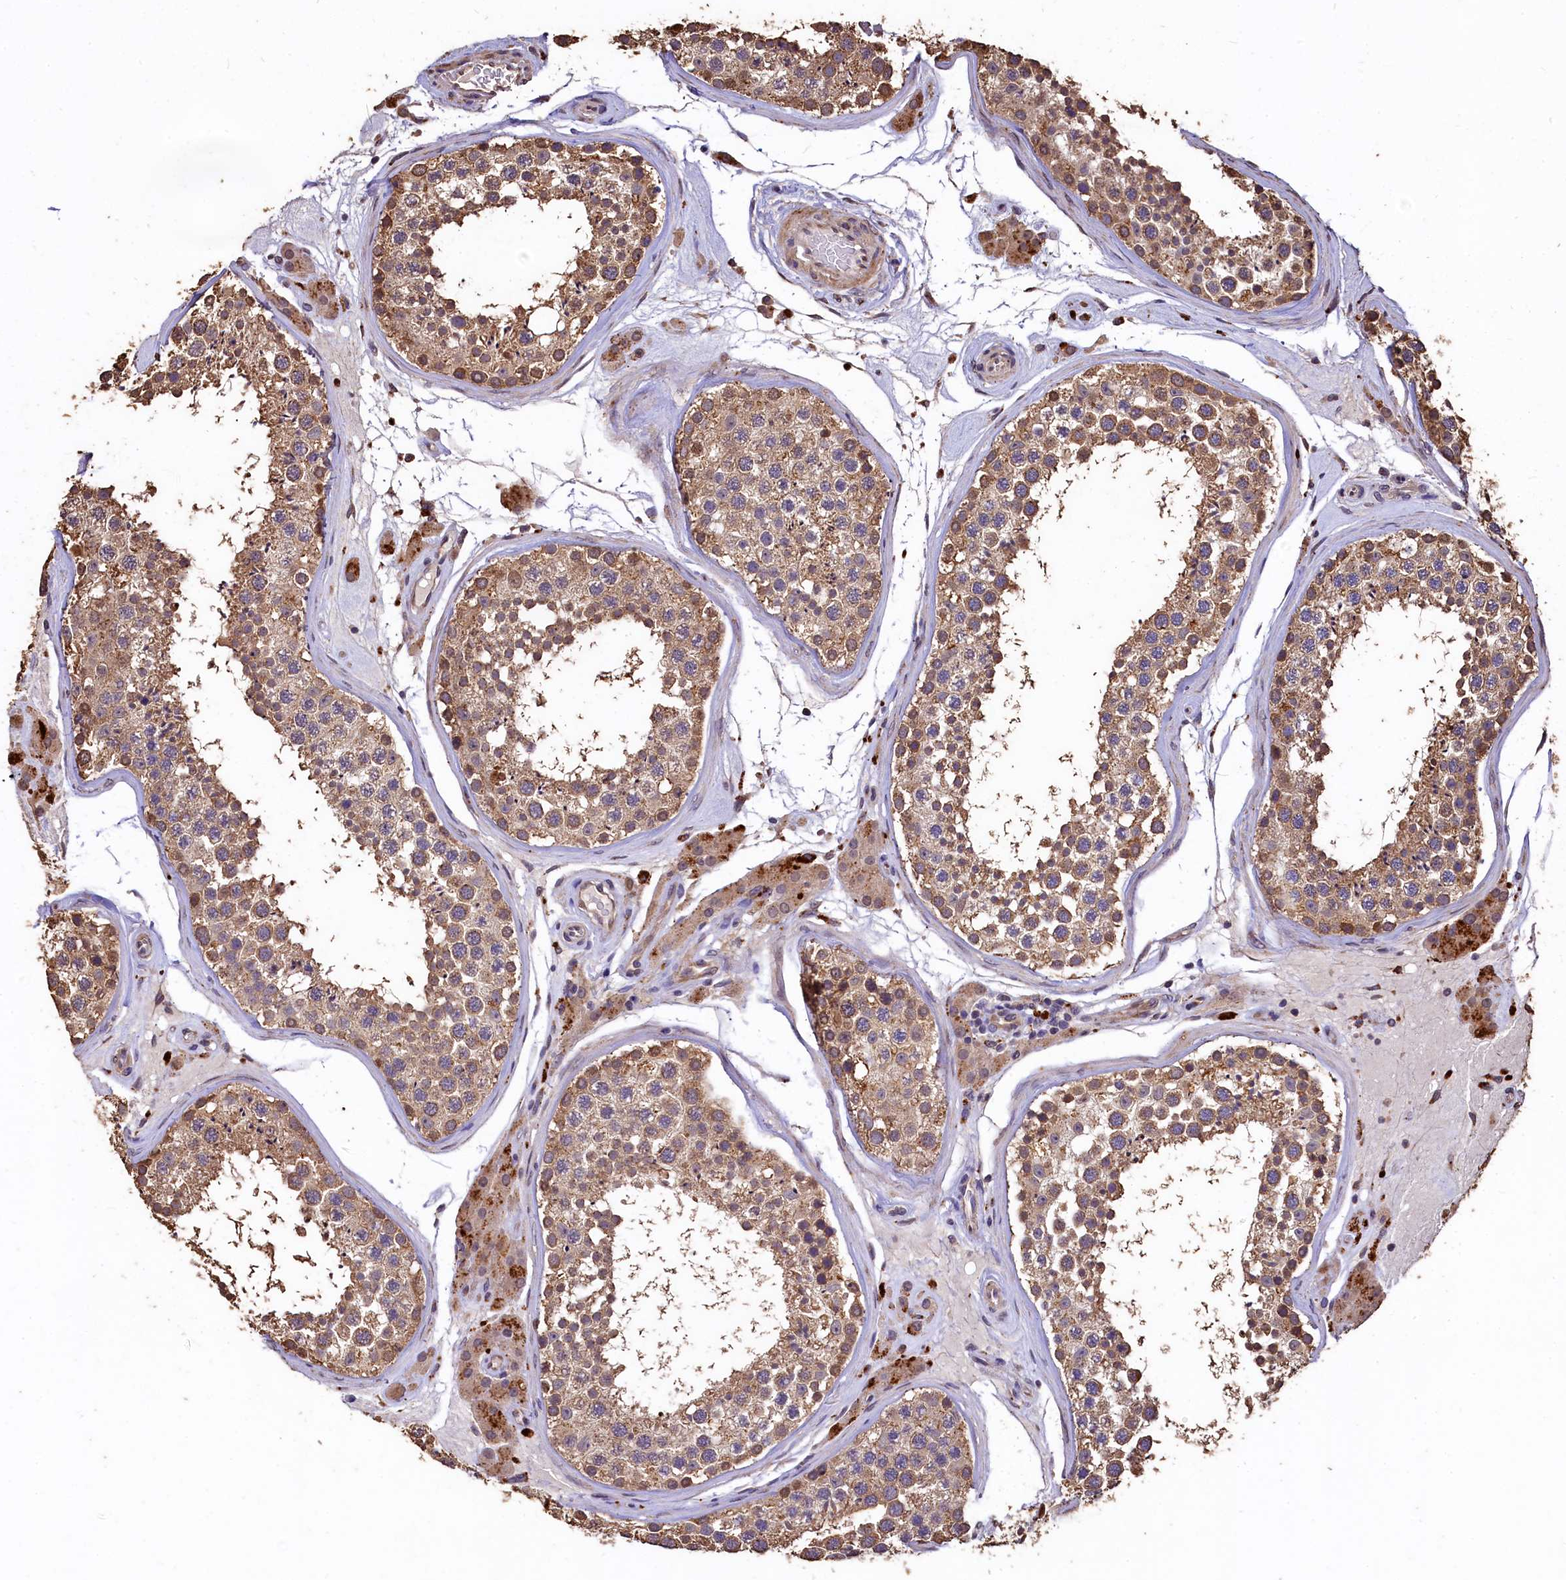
{"staining": {"intensity": "moderate", "quantity": ">75%", "location": "cytoplasmic/membranous"}, "tissue": "testis", "cell_type": "Cells in seminiferous ducts", "image_type": "normal", "snomed": [{"axis": "morphology", "description": "Normal tissue, NOS"}, {"axis": "topography", "description": "Testis"}], "caption": "IHC staining of benign testis, which shows medium levels of moderate cytoplasmic/membranous positivity in about >75% of cells in seminiferous ducts indicating moderate cytoplasmic/membranous protein positivity. The staining was performed using DAB (3,3'-diaminobenzidine) (brown) for protein detection and nuclei were counterstained in hematoxylin (blue).", "gene": "LSM4", "patient": {"sex": "male", "age": 46}}